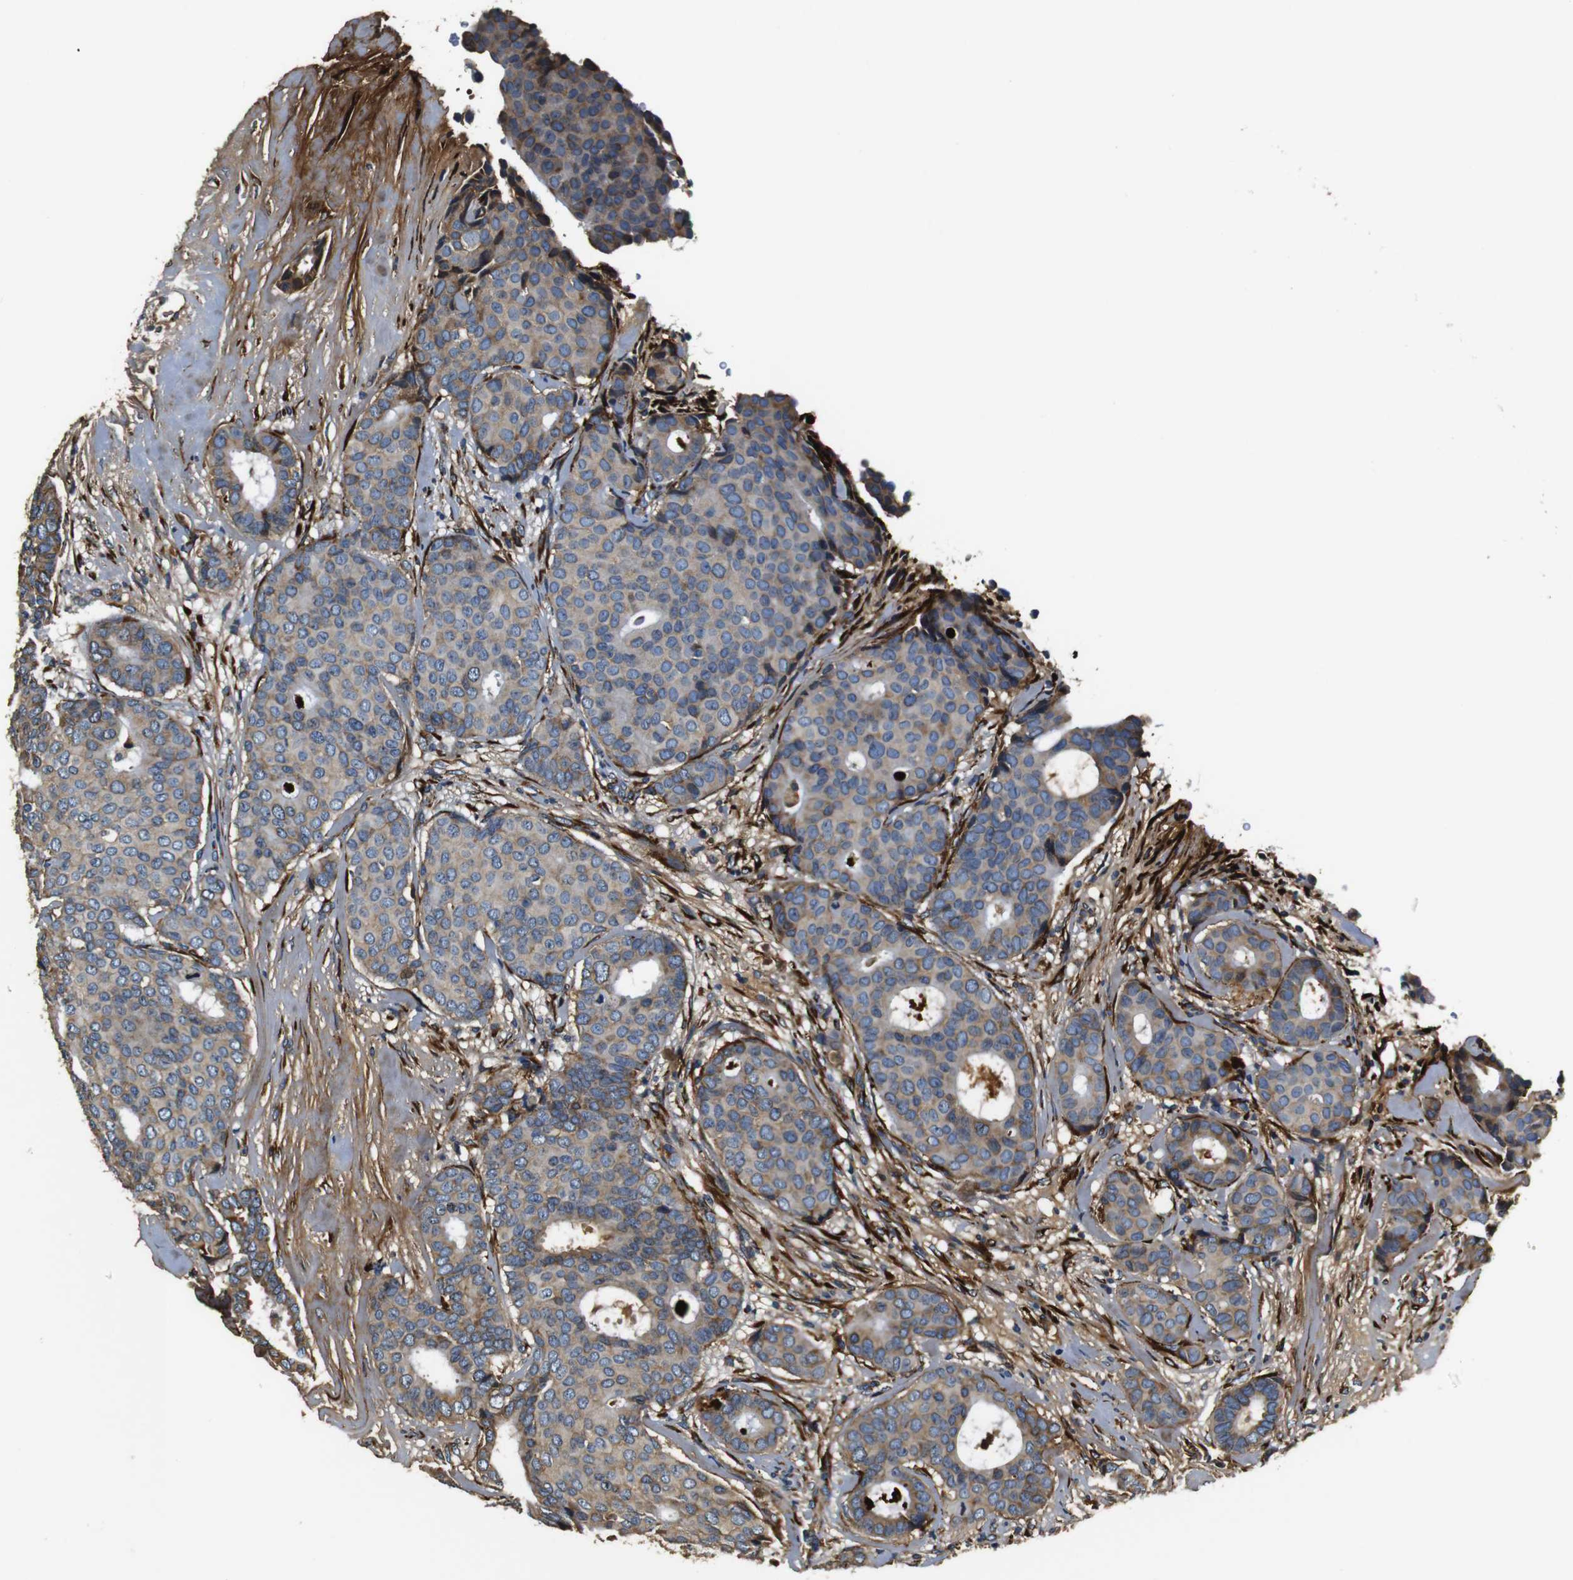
{"staining": {"intensity": "weak", "quantity": ">75%", "location": "cytoplasmic/membranous"}, "tissue": "breast cancer", "cell_type": "Tumor cells", "image_type": "cancer", "snomed": [{"axis": "morphology", "description": "Duct carcinoma"}, {"axis": "topography", "description": "Breast"}], "caption": "There is low levels of weak cytoplasmic/membranous expression in tumor cells of breast invasive ductal carcinoma, as demonstrated by immunohistochemical staining (brown color).", "gene": "COL1A1", "patient": {"sex": "female", "age": 75}}